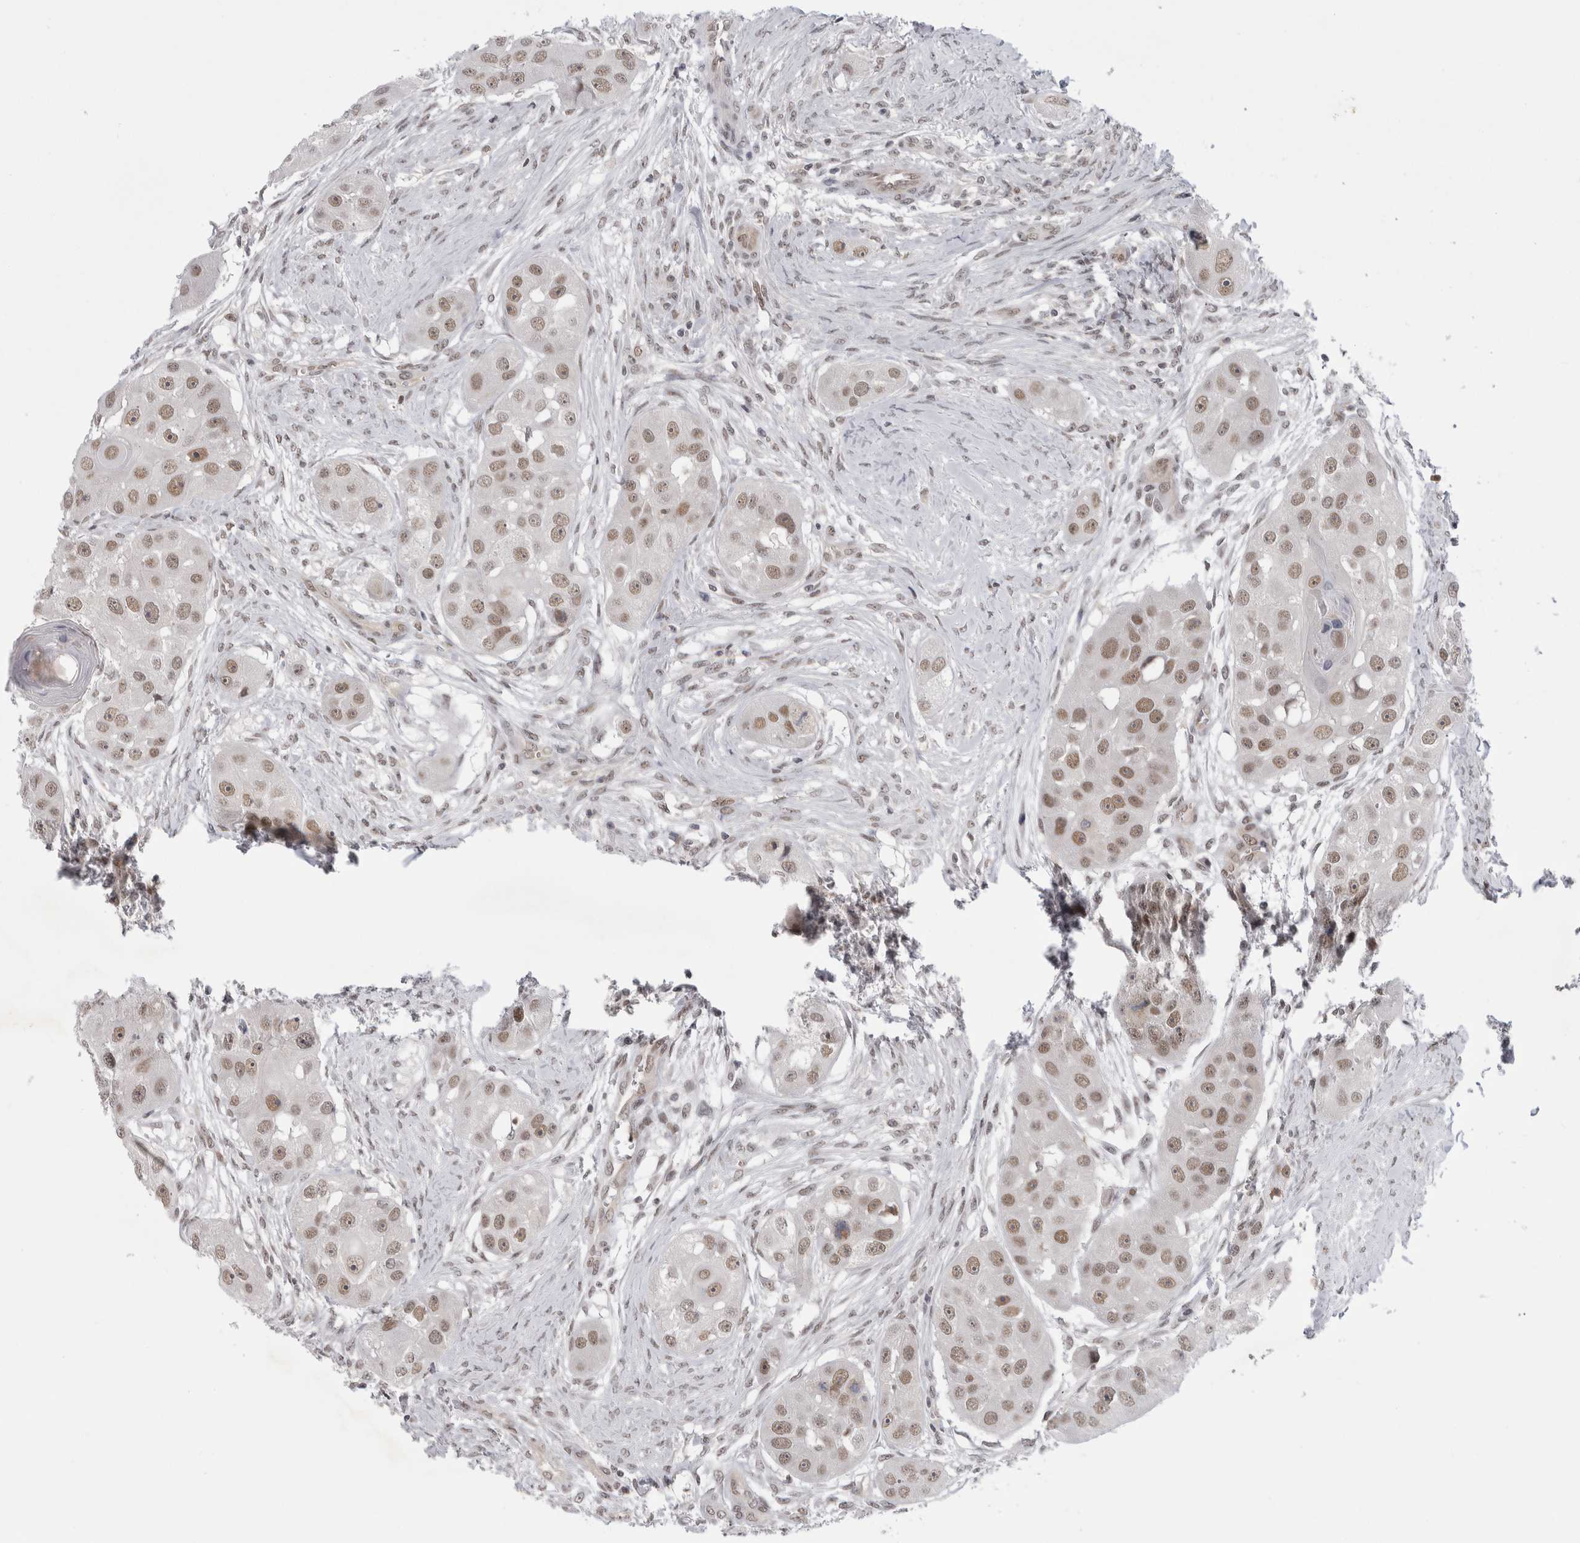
{"staining": {"intensity": "moderate", "quantity": ">75%", "location": "nuclear"}, "tissue": "head and neck cancer", "cell_type": "Tumor cells", "image_type": "cancer", "snomed": [{"axis": "morphology", "description": "Normal tissue, NOS"}, {"axis": "morphology", "description": "Squamous cell carcinoma, NOS"}, {"axis": "topography", "description": "Skeletal muscle"}, {"axis": "topography", "description": "Head-Neck"}], "caption": "The micrograph displays immunohistochemical staining of squamous cell carcinoma (head and neck). There is moderate nuclear staining is appreciated in approximately >75% of tumor cells. The staining was performed using DAB (3,3'-diaminobenzidine), with brown indicating positive protein expression. Nuclei are stained blue with hematoxylin.", "gene": "PSMB2", "patient": {"sex": "male", "age": 51}}